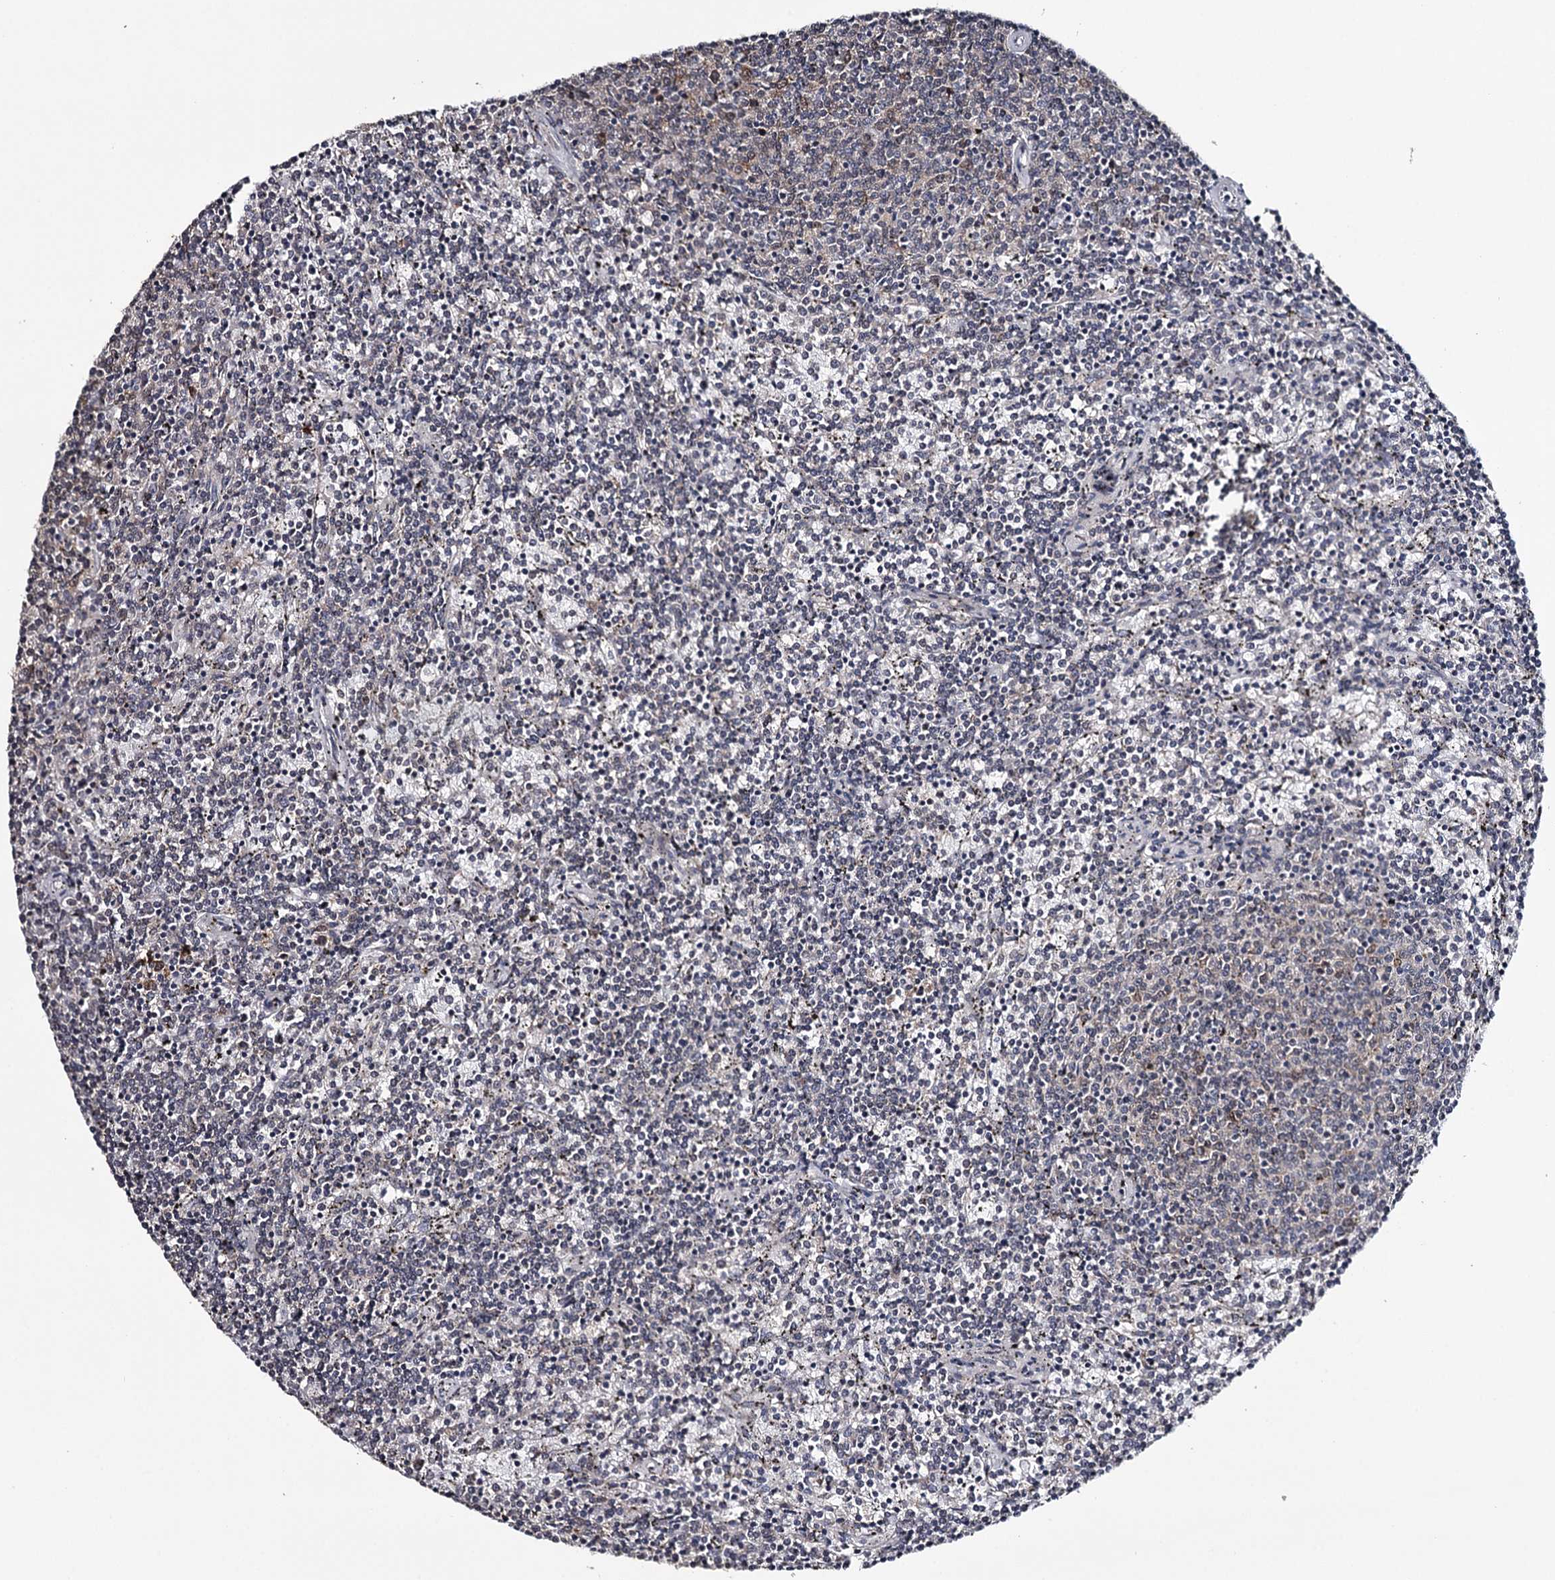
{"staining": {"intensity": "negative", "quantity": "none", "location": "none"}, "tissue": "lymphoma", "cell_type": "Tumor cells", "image_type": "cancer", "snomed": [{"axis": "morphology", "description": "Malignant lymphoma, non-Hodgkin's type, Low grade"}, {"axis": "topography", "description": "Spleen"}], "caption": "Malignant lymphoma, non-Hodgkin's type (low-grade) stained for a protein using immunohistochemistry demonstrates no staining tumor cells.", "gene": "GTSF1", "patient": {"sex": "female", "age": 50}}